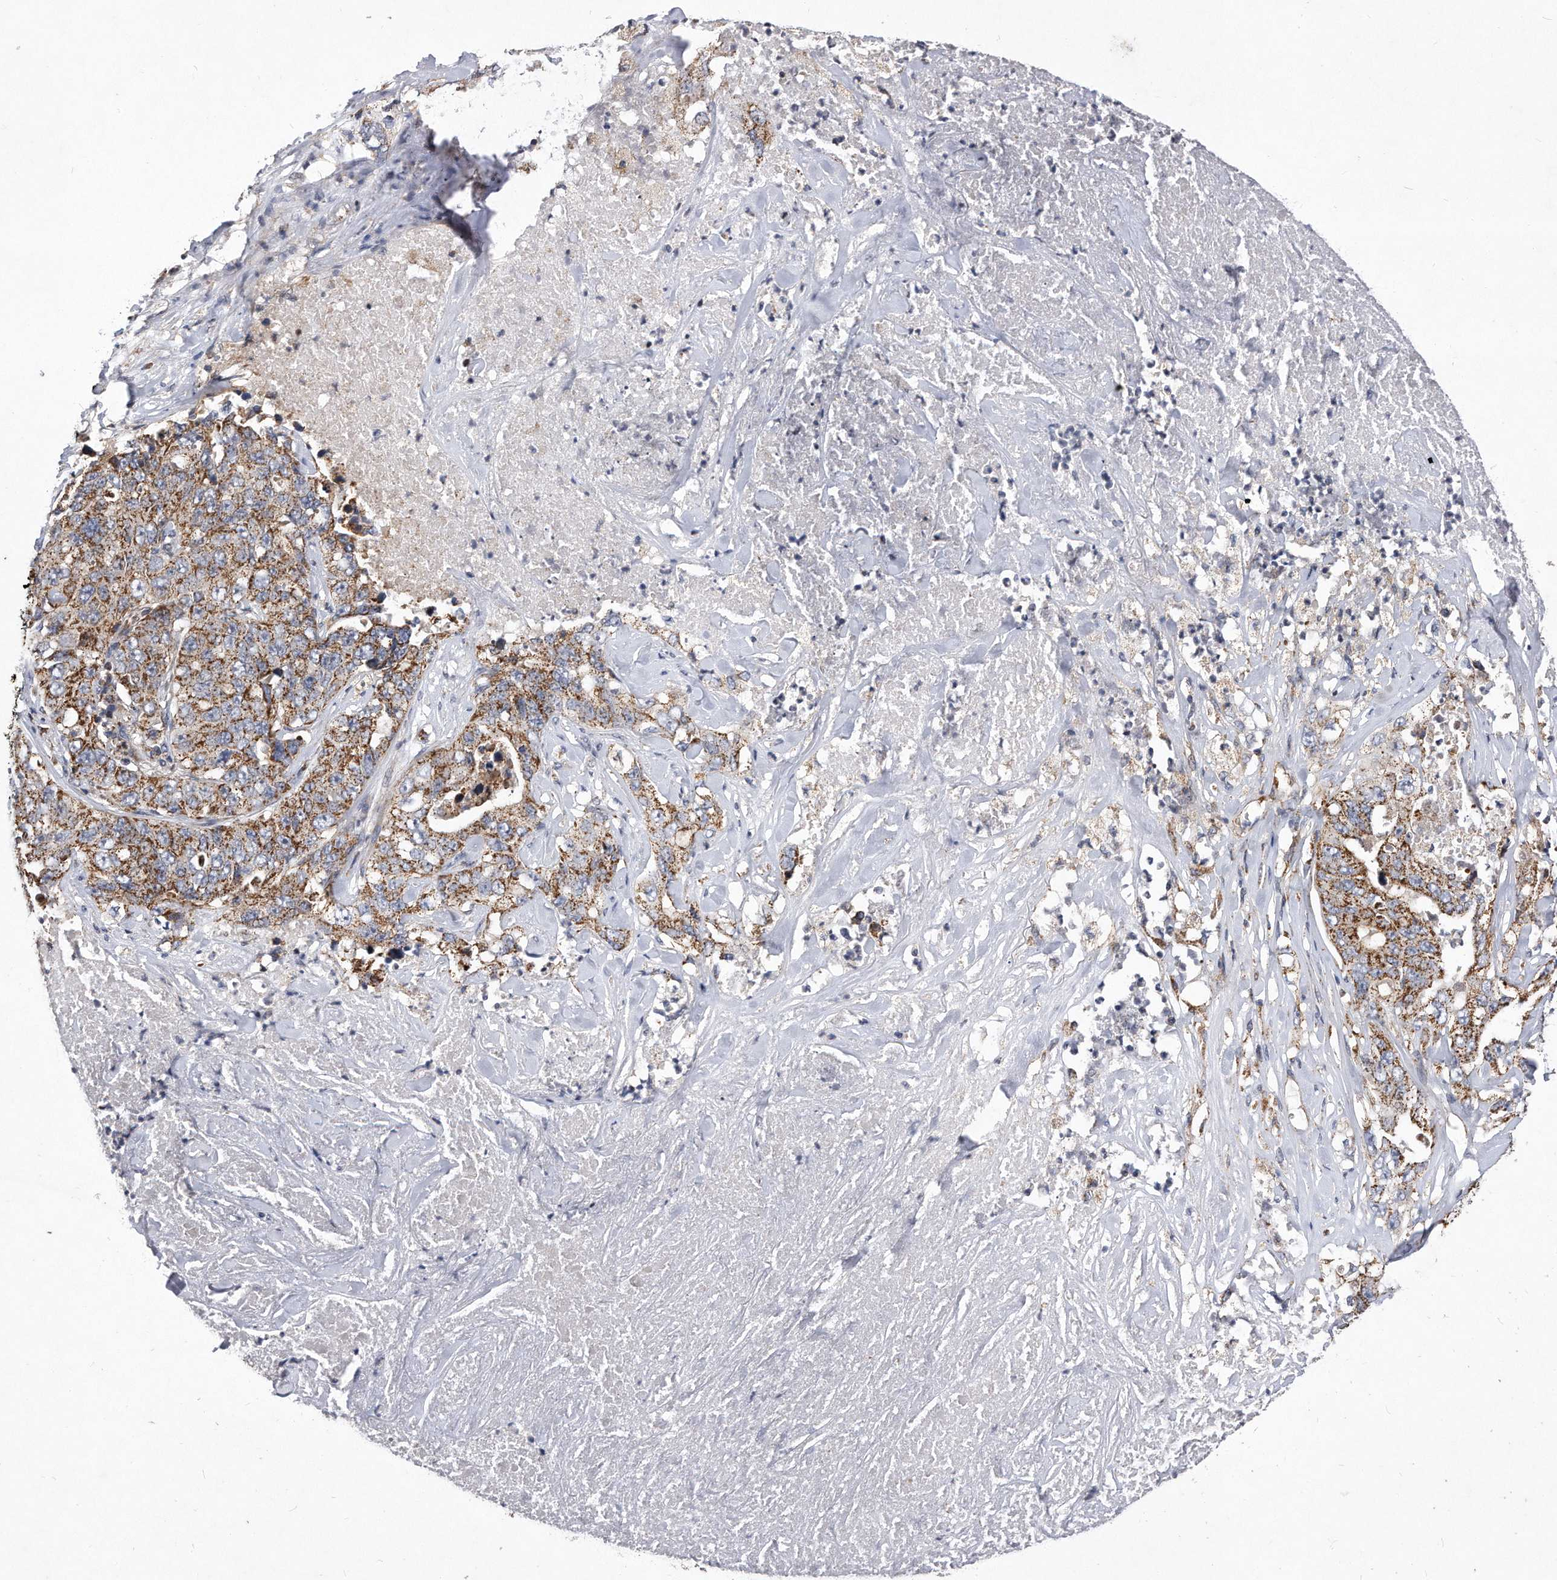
{"staining": {"intensity": "moderate", "quantity": ">75%", "location": "cytoplasmic/membranous"}, "tissue": "lung cancer", "cell_type": "Tumor cells", "image_type": "cancer", "snomed": [{"axis": "morphology", "description": "Adenocarcinoma, NOS"}, {"axis": "topography", "description": "Lung"}], "caption": "Immunohistochemistry photomicrograph of lung cancer stained for a protein (brown), which reveals medium levels of moderate cytoplasmic/membranous expression in about >75% of tumor cells.", "gene": "PPP5C", "patient": {"sex": "female", "age": 51}}